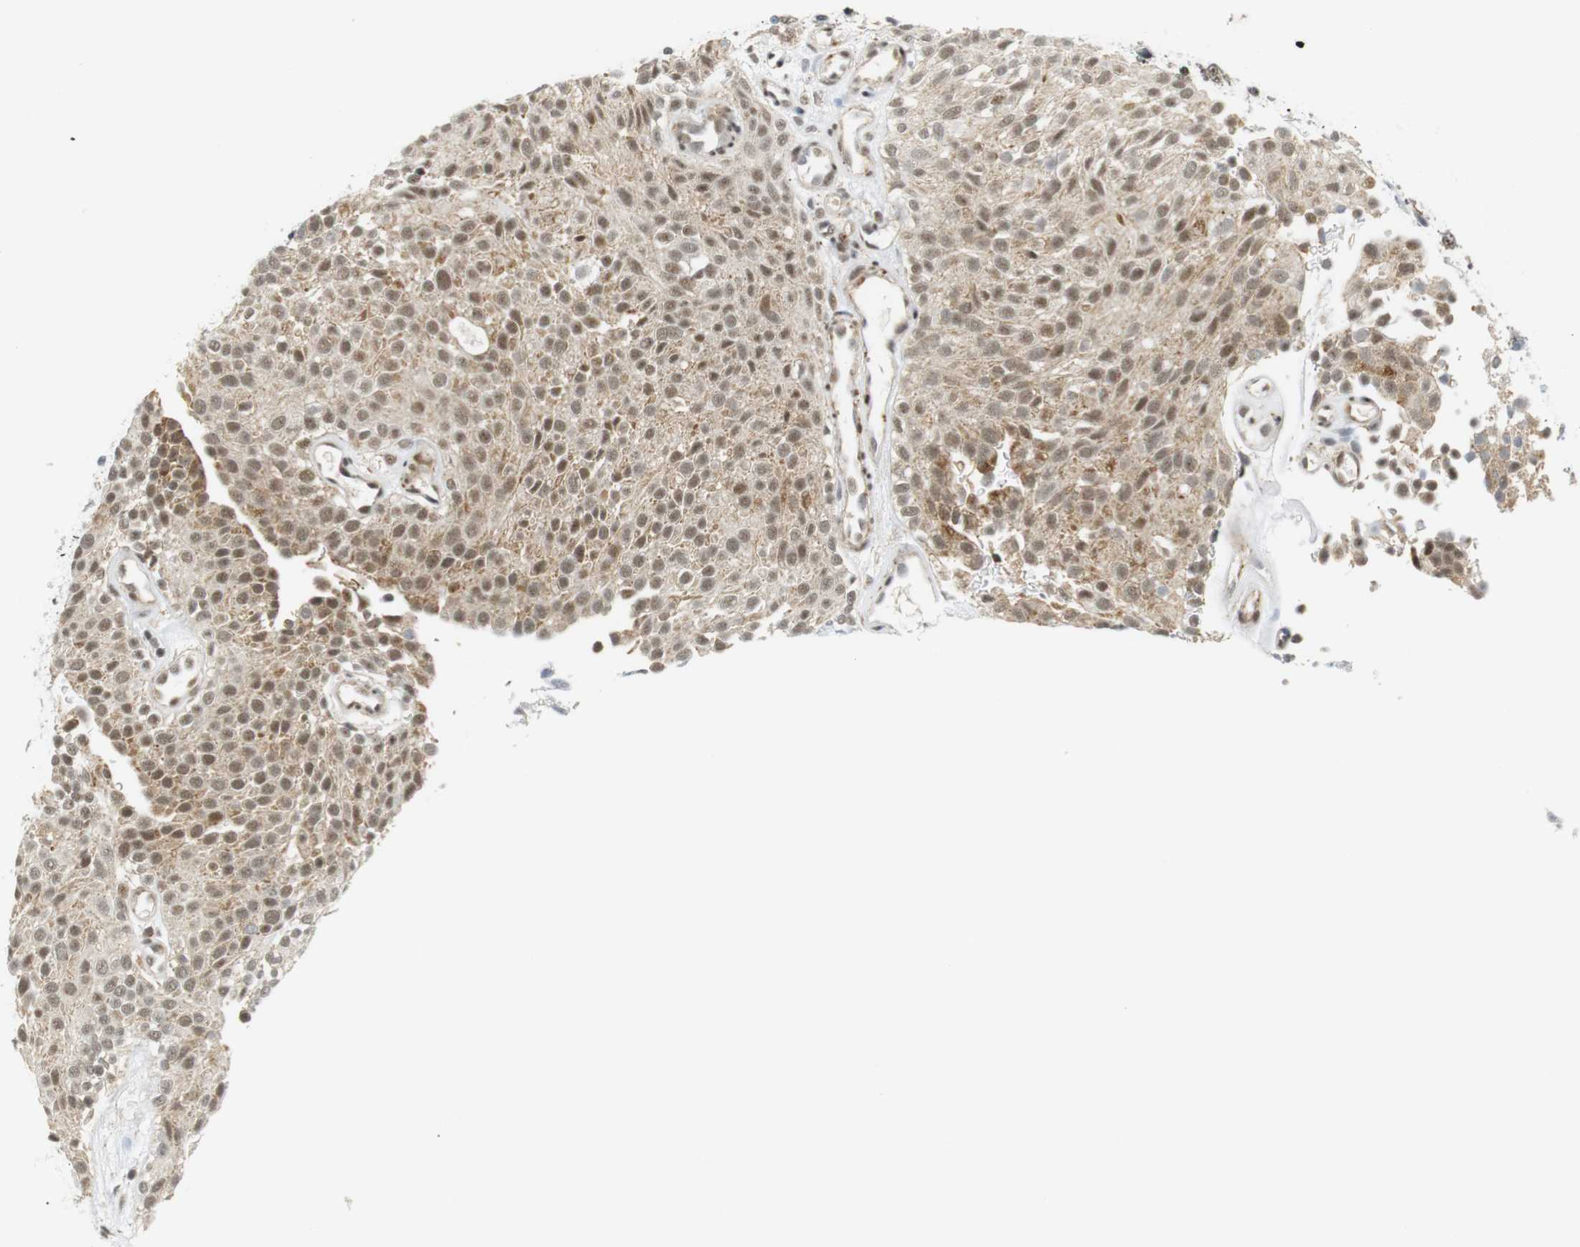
{"staining": {"intensity": "moderate", "quantity": ">75%", "location": "nuclear"}, "tissue": "urothelial cancer", "cell_type": "Tumor cells", "image_type": "cancer", "snomed": [{"axis": "morphology", "description": "Urothelial carcinoma, Low grade"}, {"axis": "topography", "description": "Urinary bladder"}], "caption": "This image displays urothelial cancer stained with immunohistochemistry (IHC) to label a protein in brown. The nuclear of tumor cells show moderate positivity for the protein. Nuclei are counter-stained blue.", "gene": "BRD4", "patient": {"sex": "male", "age": 78}}